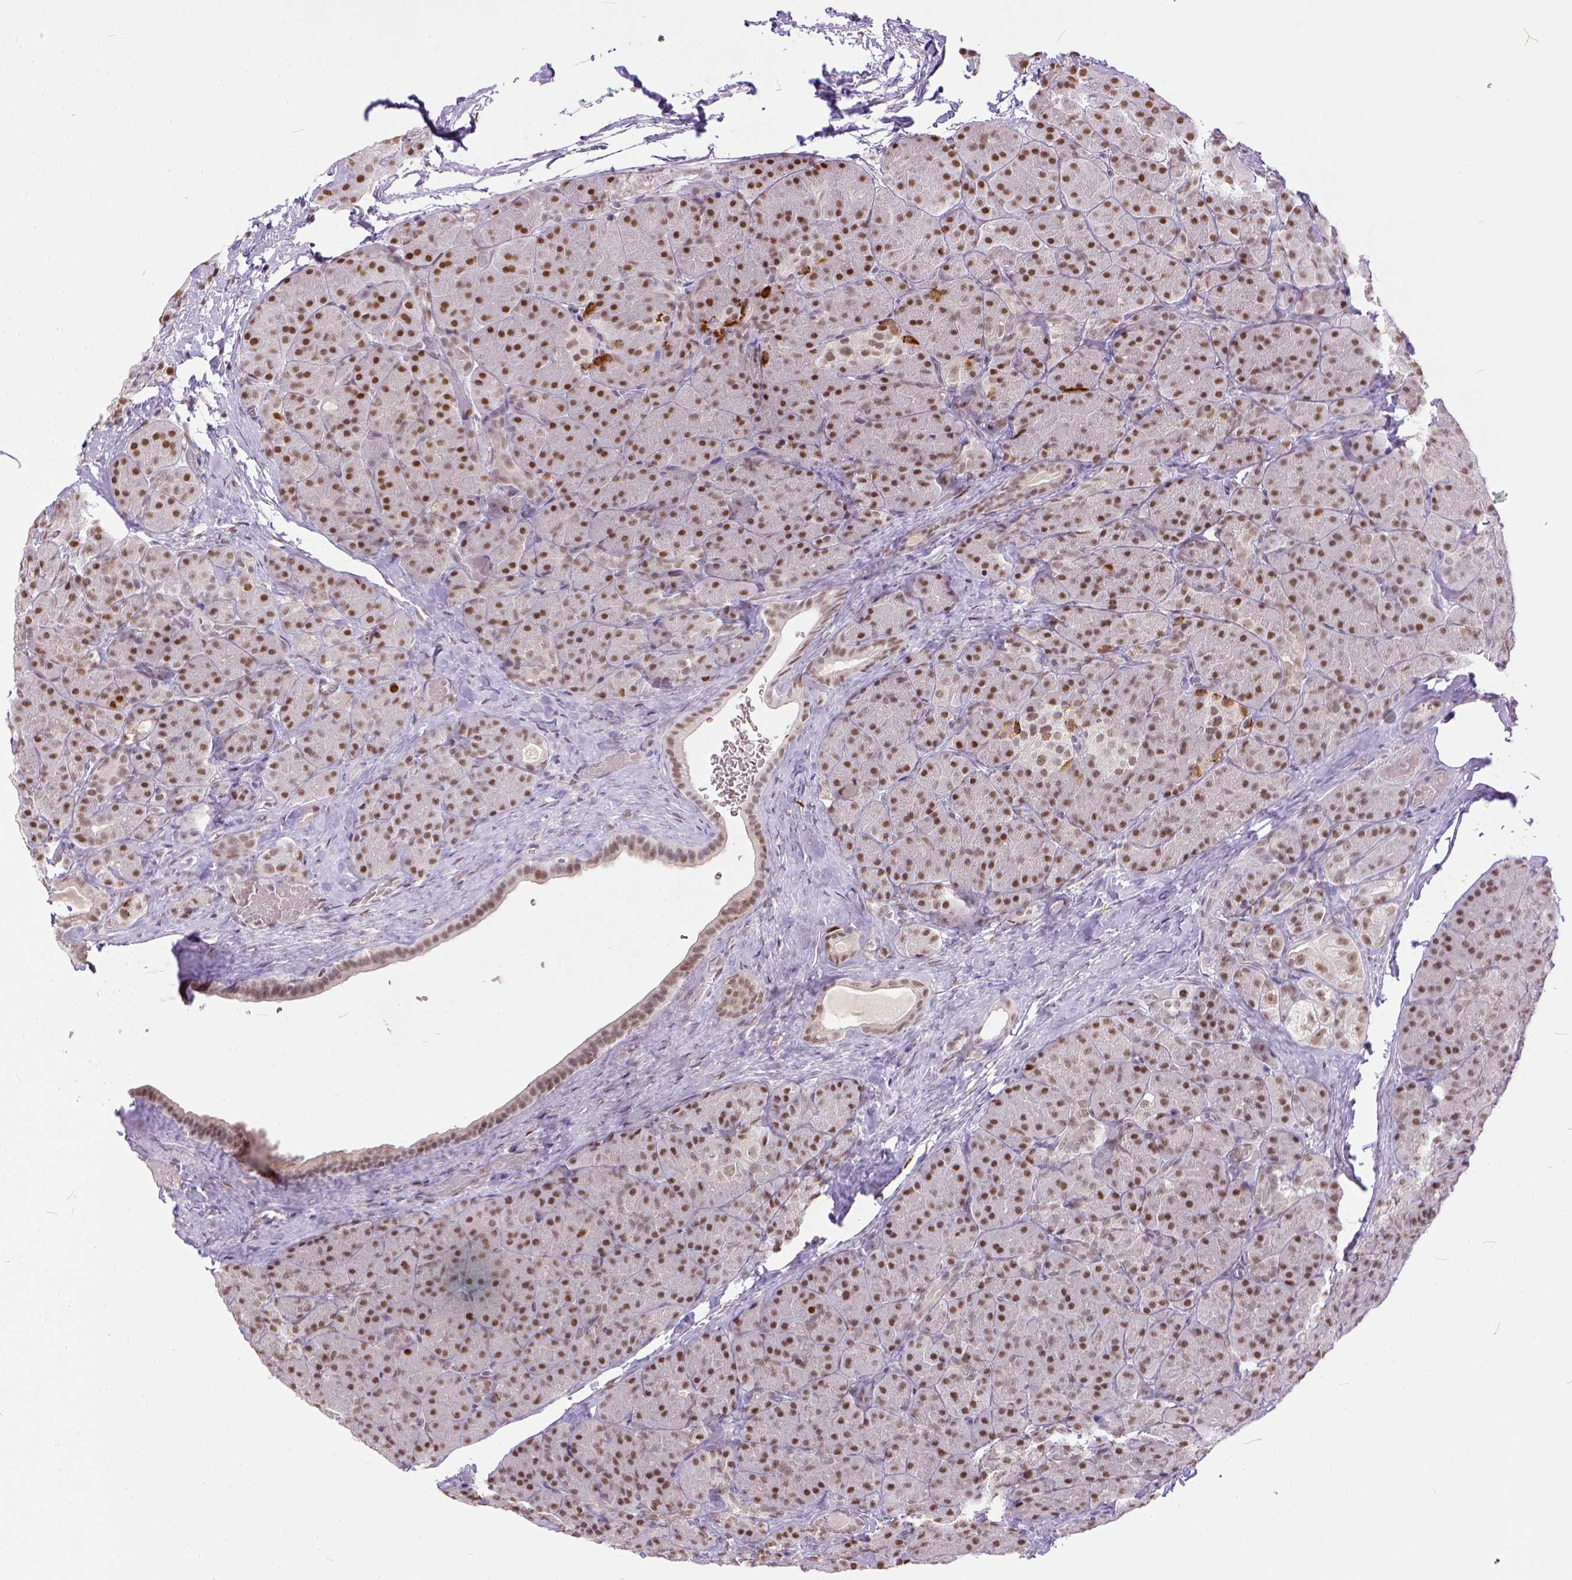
{"staining": {"intensity": "strong", "quantity": "25%-75%", "location": "nuclear"}, "tissue": "pancreas", "cell_type": "Exocrine glandular cells", "image_type": "normal", "snomed": [{"axis": "morphology", "description": "Normal tissue, NOS"}, {"axis": "topography", "description": "Pancreas"}], "caption": "Pancreas stained with DAB immunohistochemistry (IHC) exhibits high levels of strong nuclear positivity in about 25%-75% of exocrine glandular cells. (Brightfield microscopy of DAB IHC at high magnification).", "gene": "ERCC1", "patient": {"sex": "male", "age": 57}}